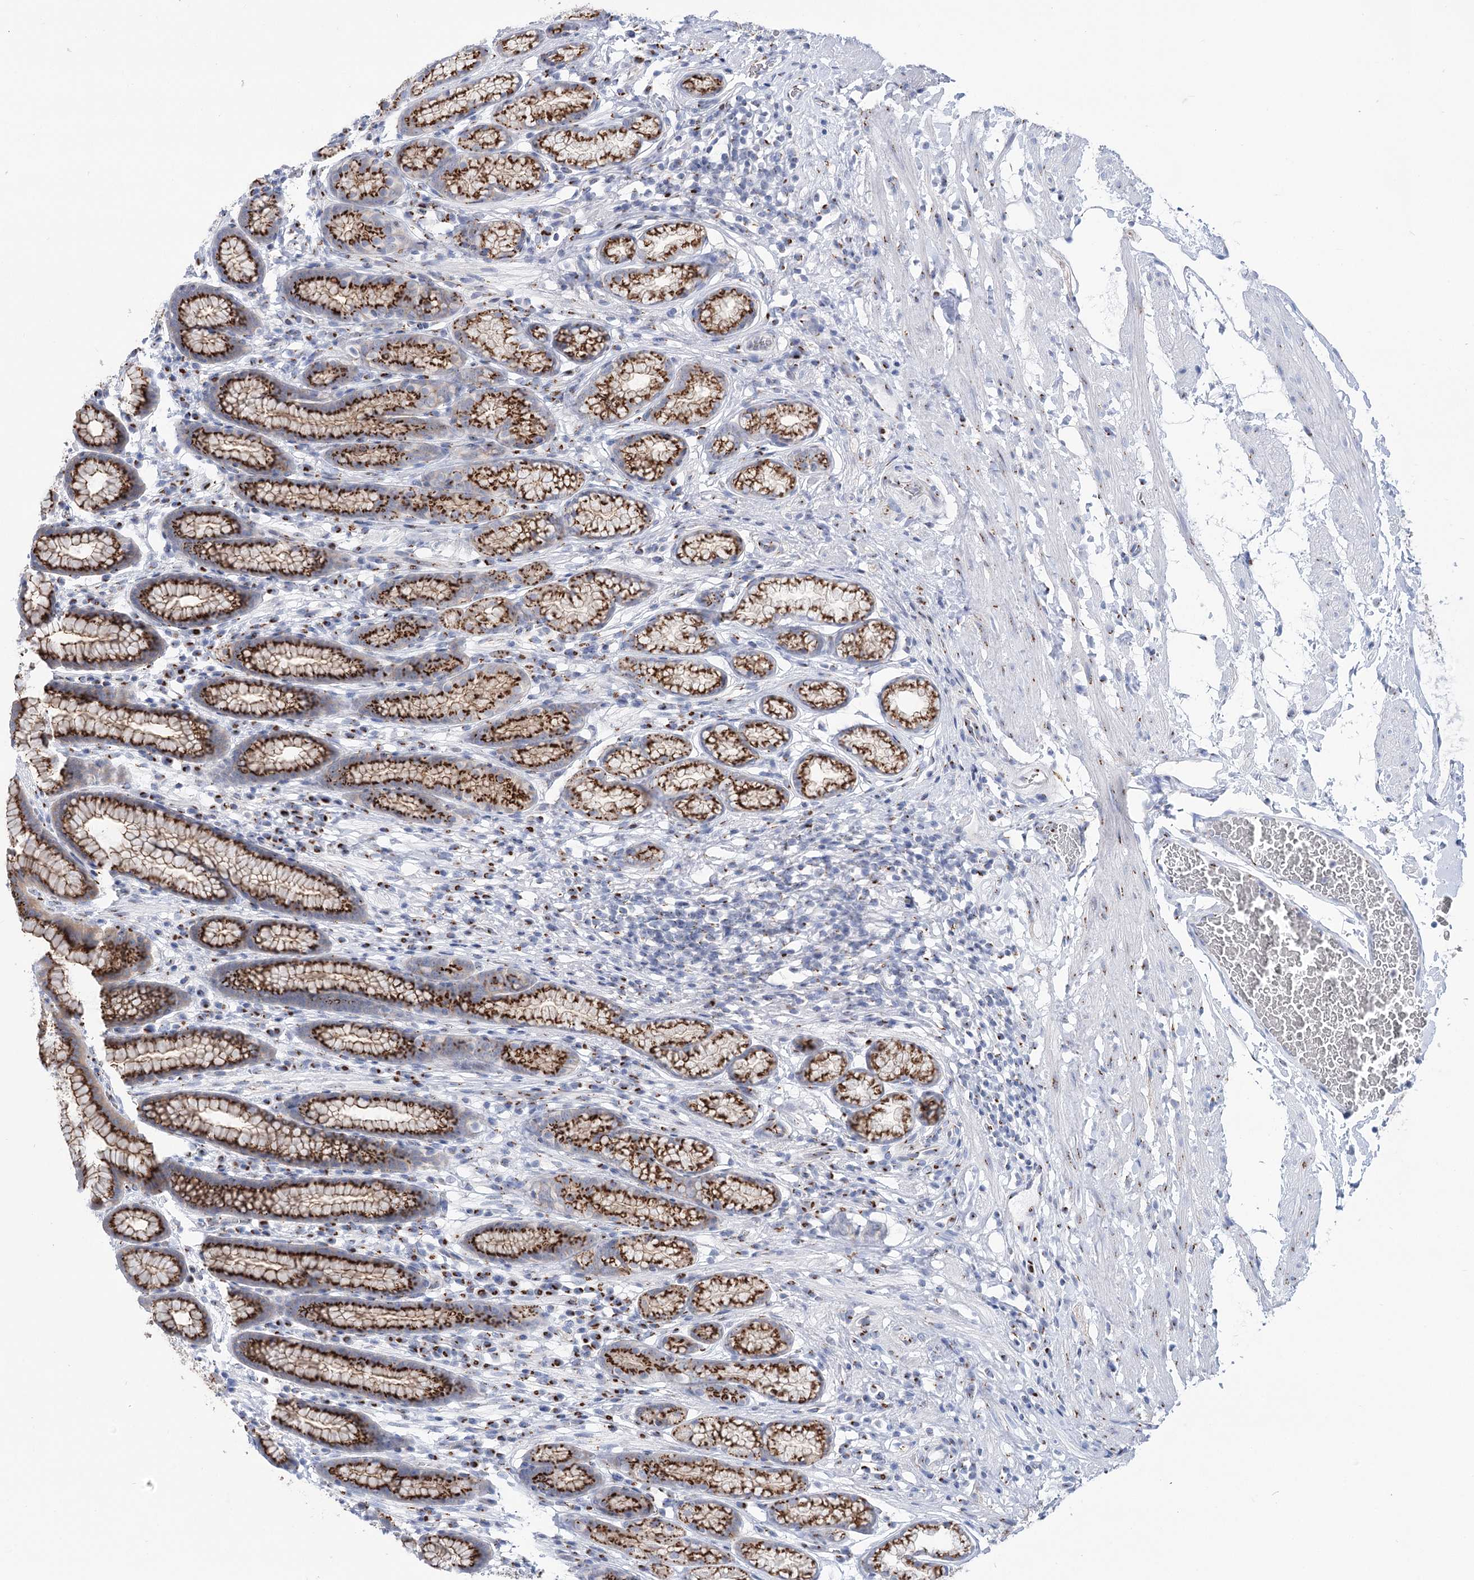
{"staining": {"intensity": "strong", "quantity": ">75%", "location": "cytoplasmic/membranous"}, "tissue": "stomach", "cell_type": "Glandular cells", "image_type": "normal", "snomed": [{"axis": "morphology", "description": "Normal tissue, NOS"}, {"axis": "topography", "description": "Stomach"}], "caption": "Immunohistochemical staining of unremarkable human stomach exhibits >75% levels of strong cytoplasmic/membranous protein positivity in approximately >75% of glandular cells. The staining is performed using DAB (3,3'-diaminobenzidine) brown chromogen to label protein expression. The nuclei are counter-stained blue using hematoxylin.", "gene": "TMEM165", "patient": {"sex": "male", "age": 42}}